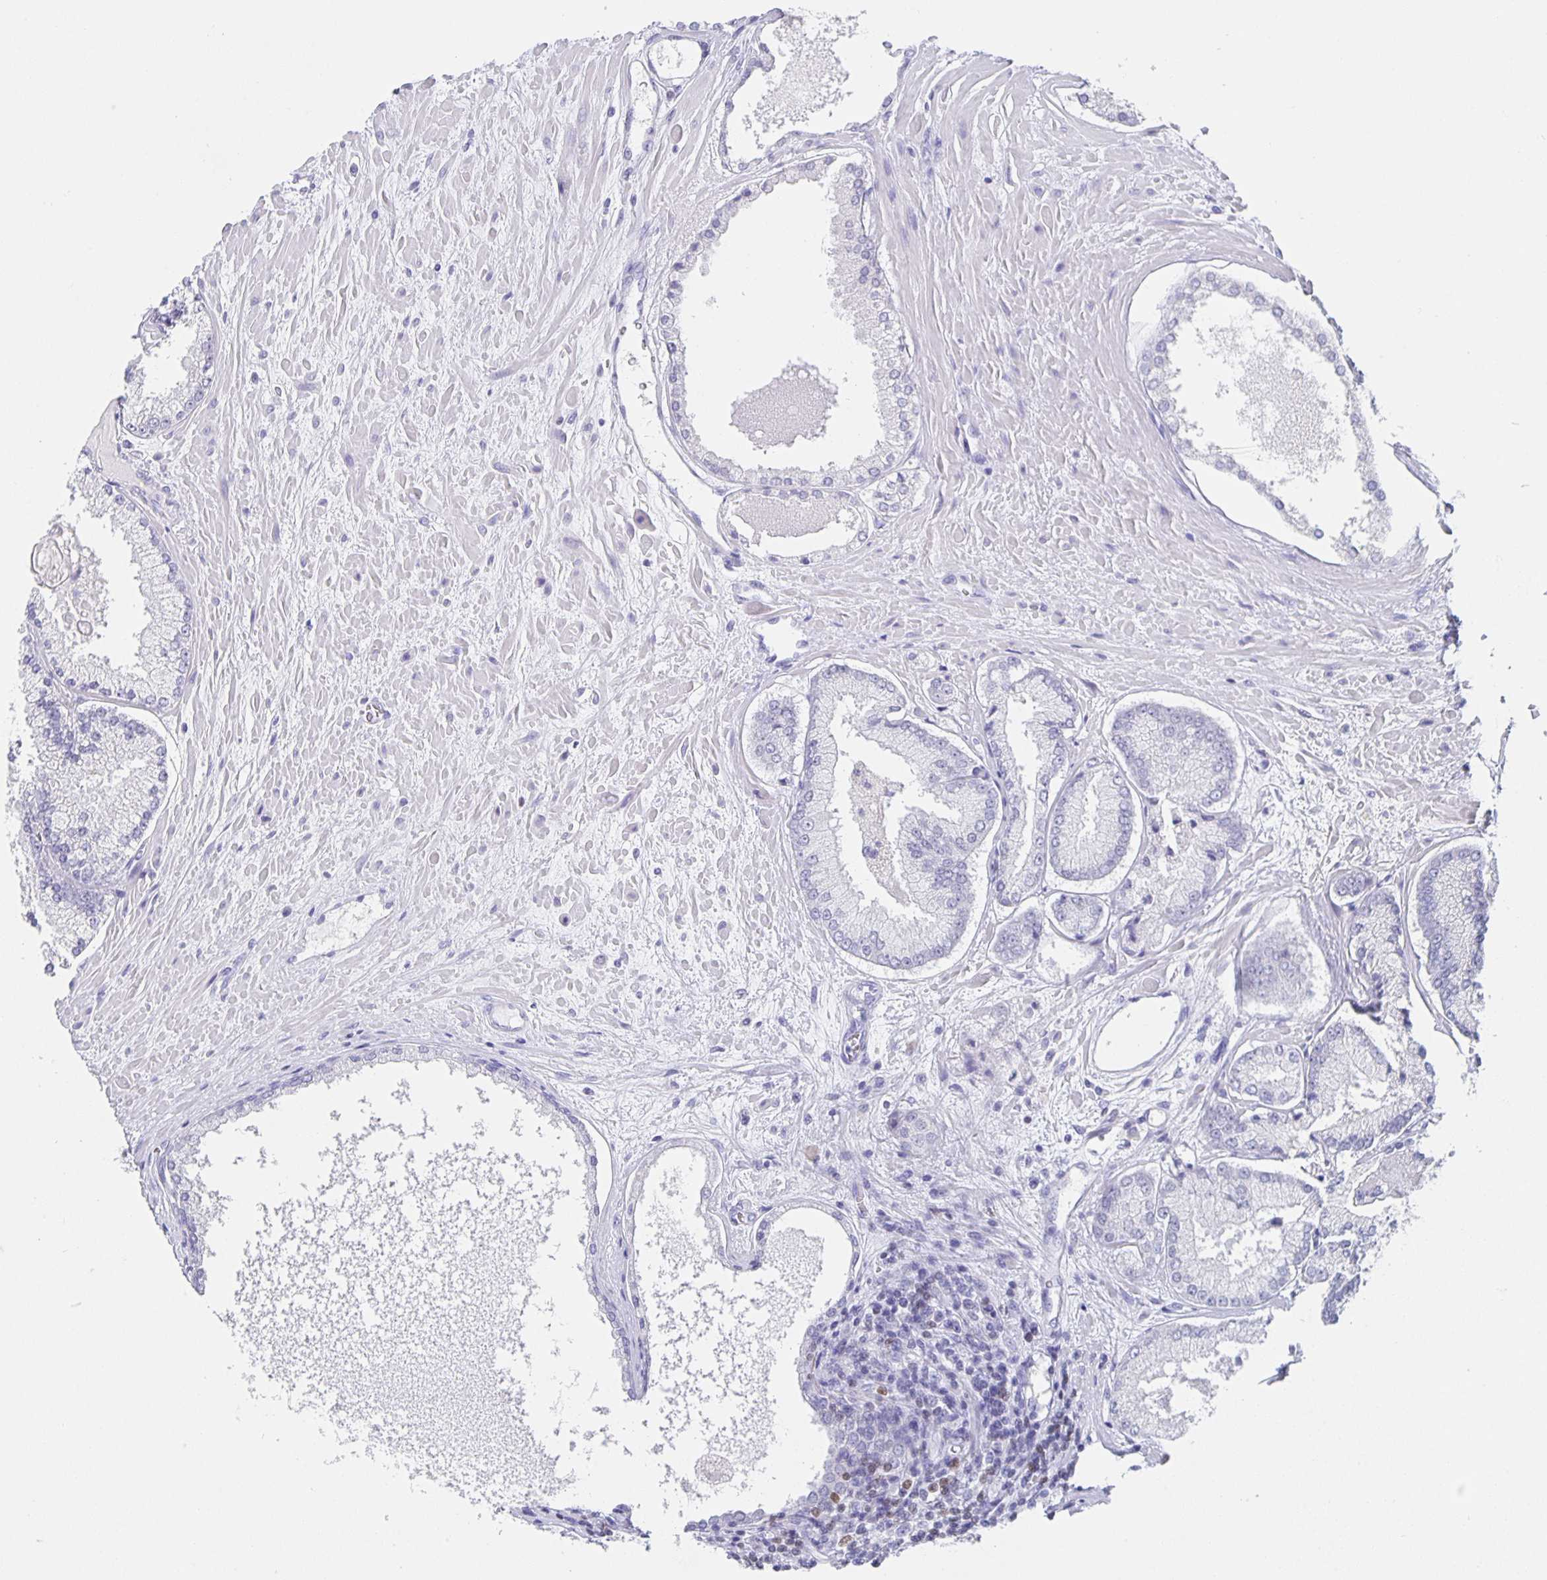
{"staining": {"intensity": "negative", "quantity": "none", "location": "none"}, "tissue": "prostate cancer", "cell_type": "Tumor cells", "image_type": "cancer", "snomed": [{"axis": "morphology", "description": "Adenocarcinoma, High grade"}, {"axis": "topography", "description": "Prostate"}], "caption": "IHC histopathology image of human prostate cancer stained for a protein (brown), which shows no positivity in tumor cells.", "gene": "SATB2", "patient": {"sex": "male", "age": 73}}